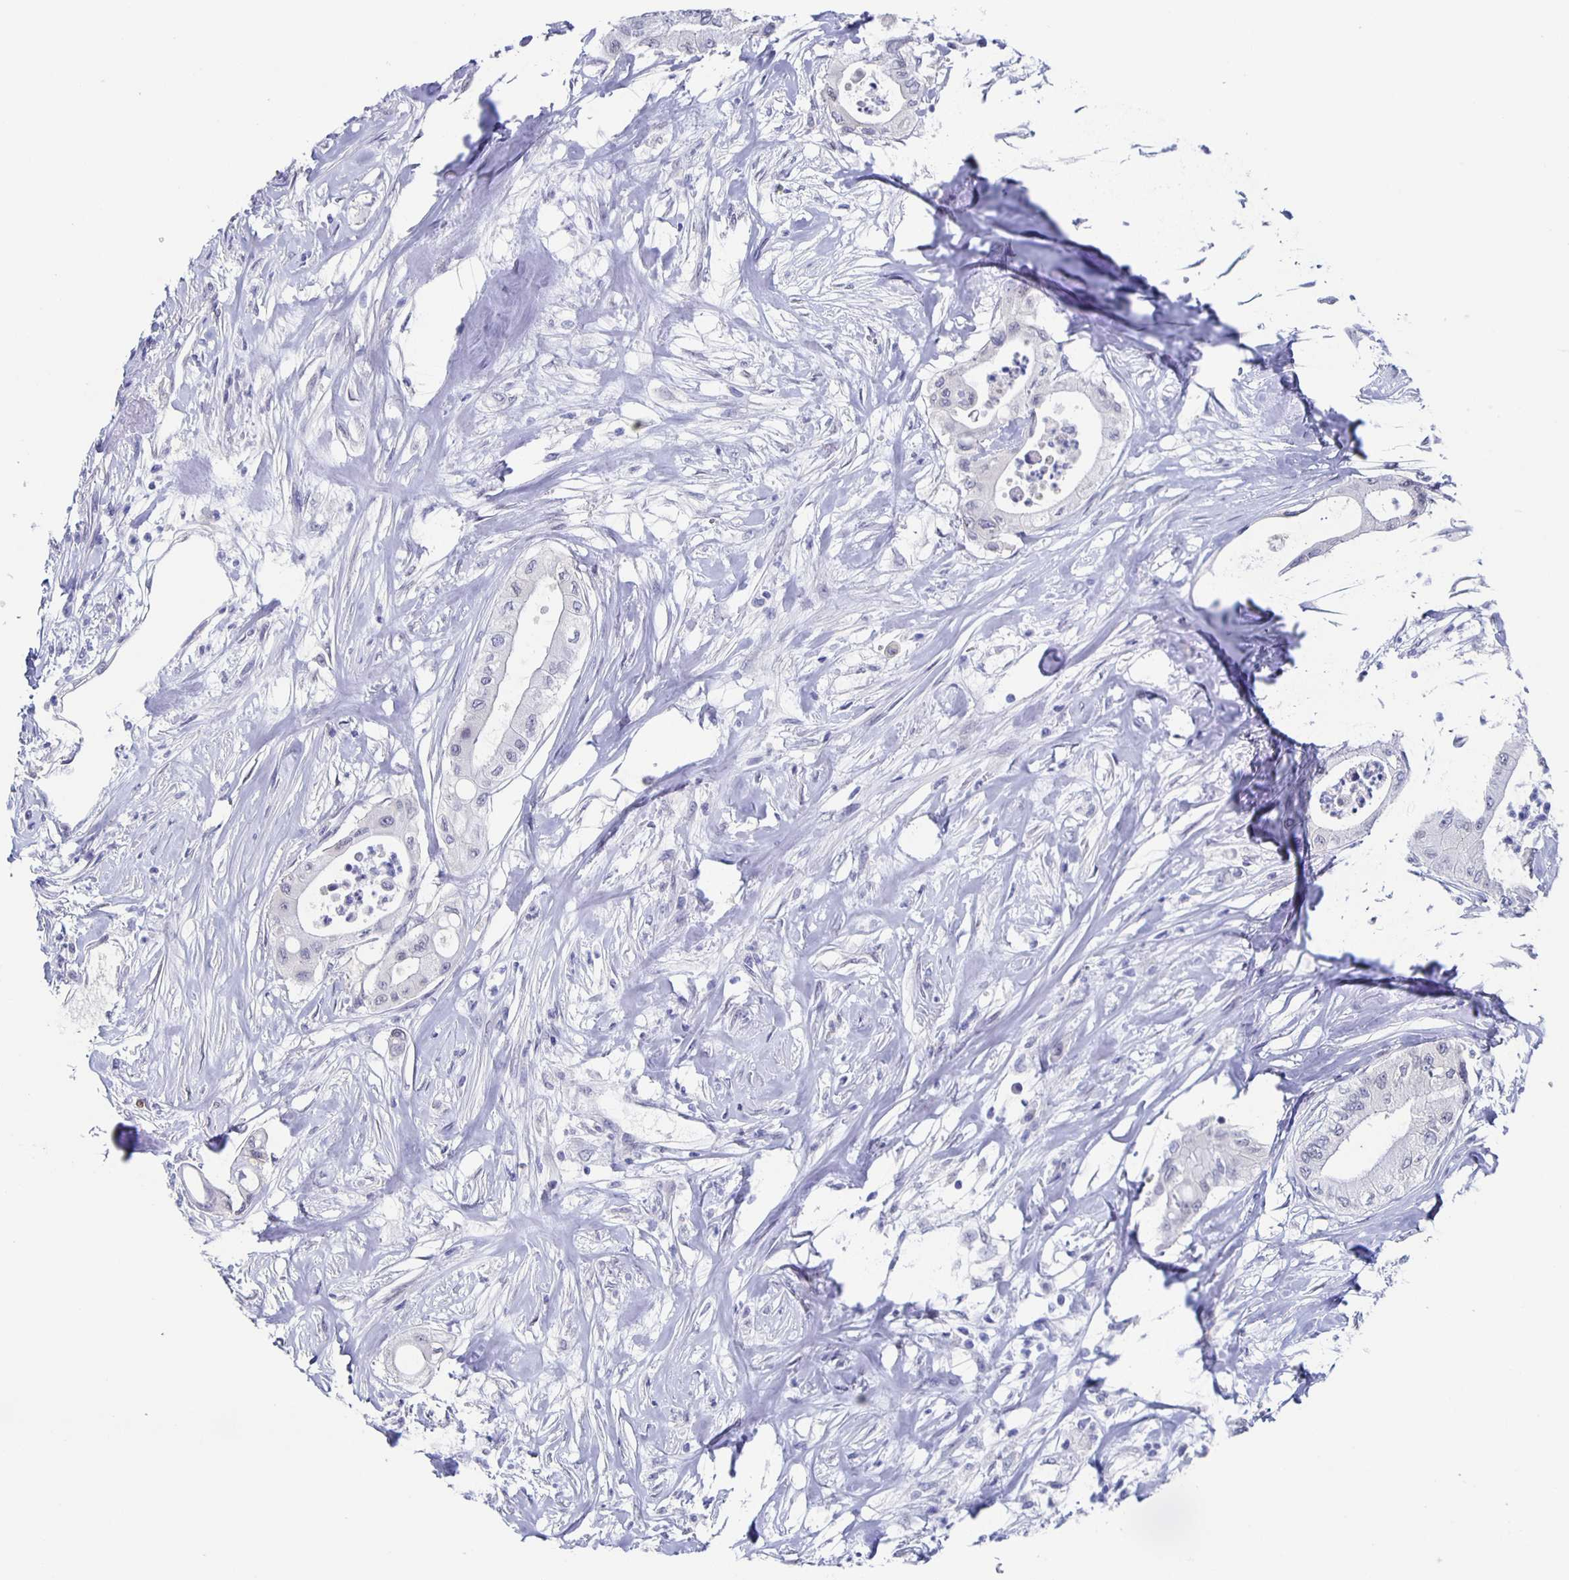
{"staining": {"intensity": "negative", "quantity": "none", "location": "none"}, "tissue": "pancreatic cancer", "cell_type": "Tumor cells", "image_type": "cancer", "snomed": [{"axis": "morphology", "description": "Adenocarcinoma, NOS"}, {"axis": "topography", "description": "Pancreas"}], "caption": "Tumor cells are negative for protein expression in human pancreatic cancer. Nuclei are stained in blue.", "gene": "CCDC17", "patient": {"sex": "male", "age": 71}}